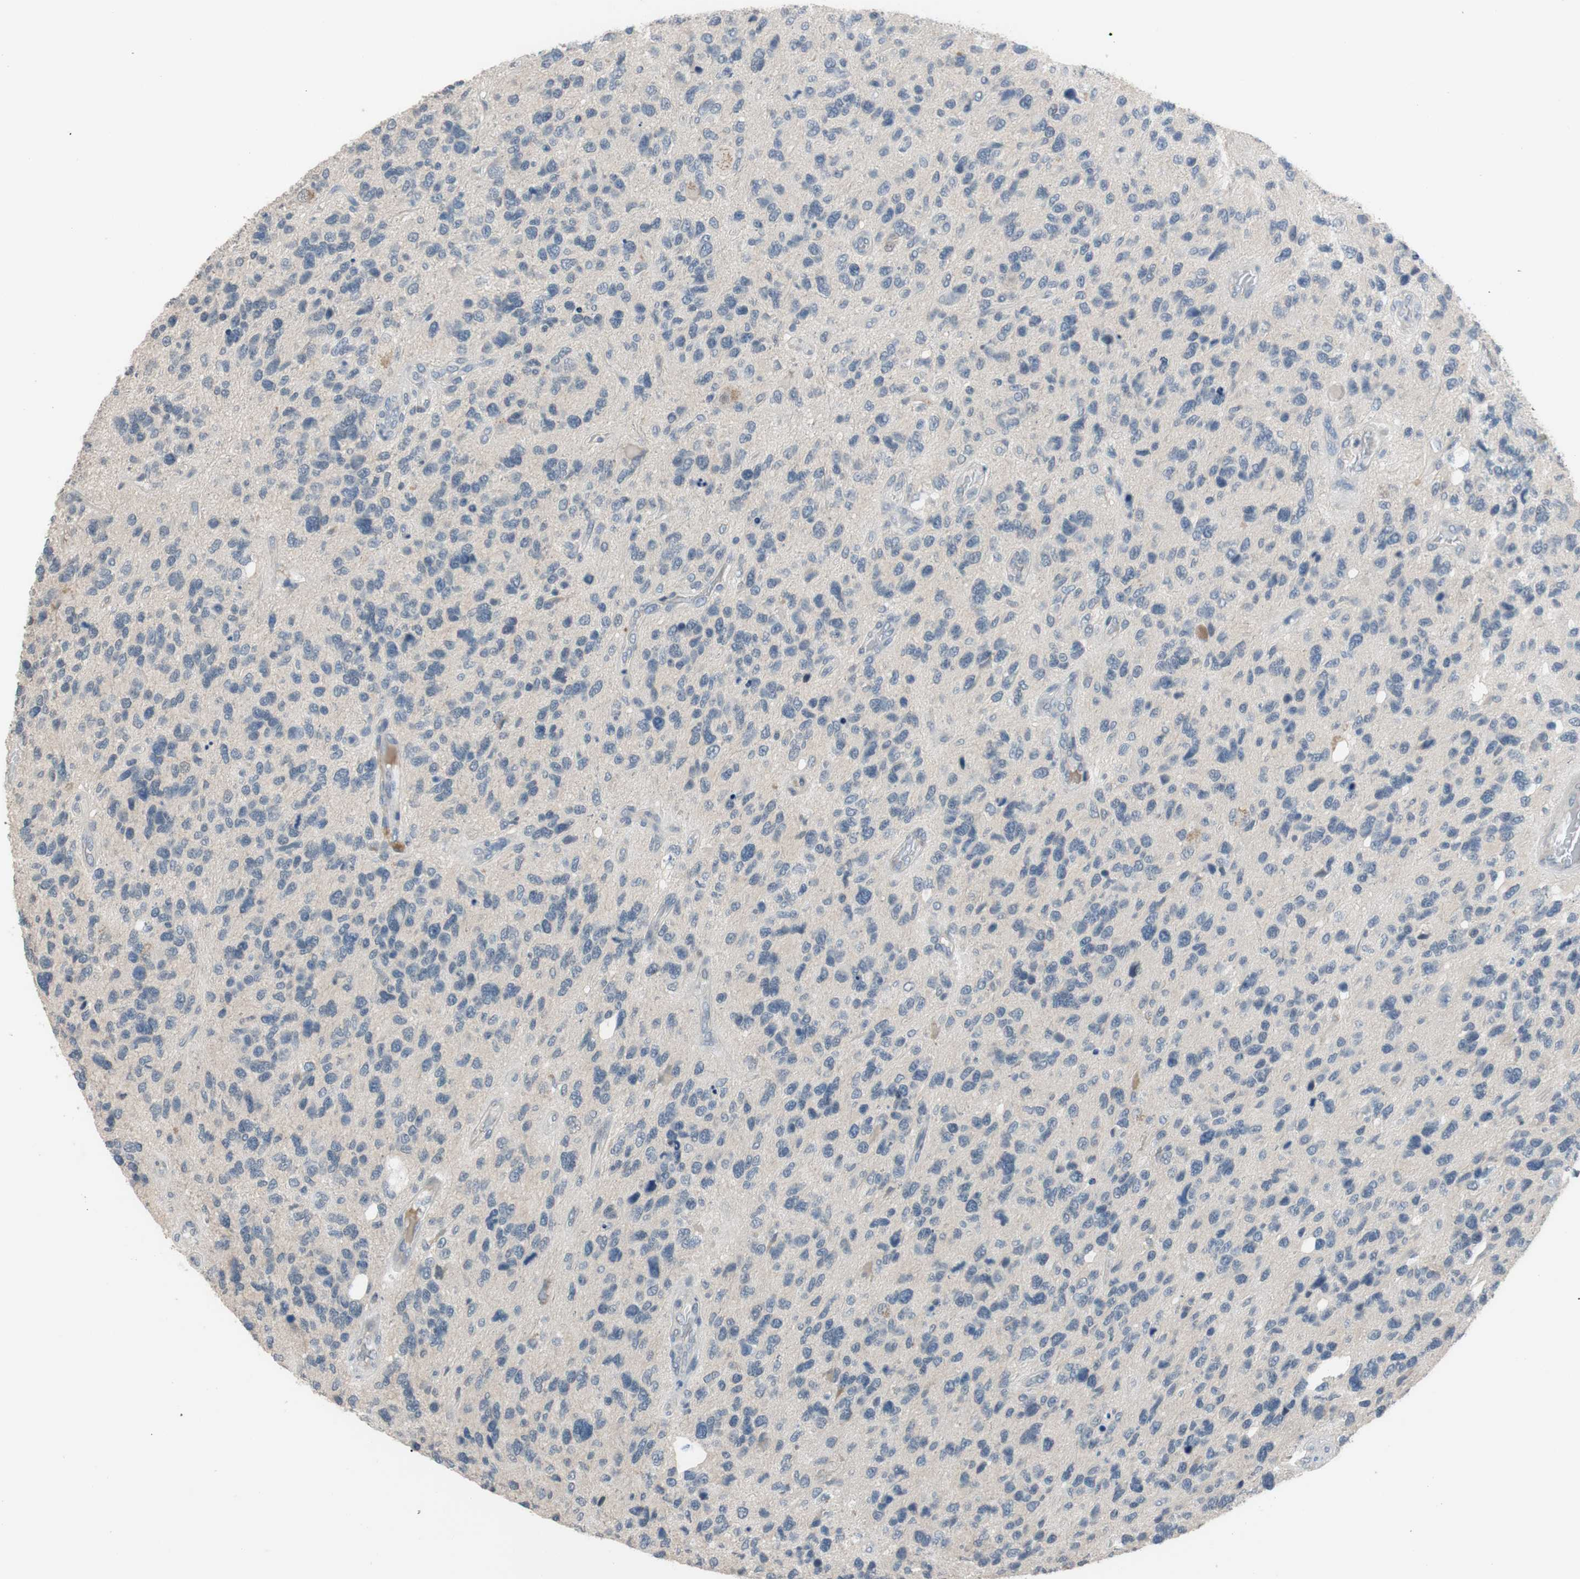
{"staining": {"intensity": "negative", "quantity": "none", "location": "none"}, "tissue": "glioma", "cell_type": "Tumor cells", "image_type": "cancer", "snomed": [{"axis": "morphology", "description": "Glioma, malignant, High grade"}, {"axis": "topography", "description": "Brain"}], "caption": "Human glioma stained for a protein using immunohistochemistry (IHC) demonstrates no expression in tumor cells.", "gene": "COL12A1", "patient": {"sex": "female", "age": 58}}